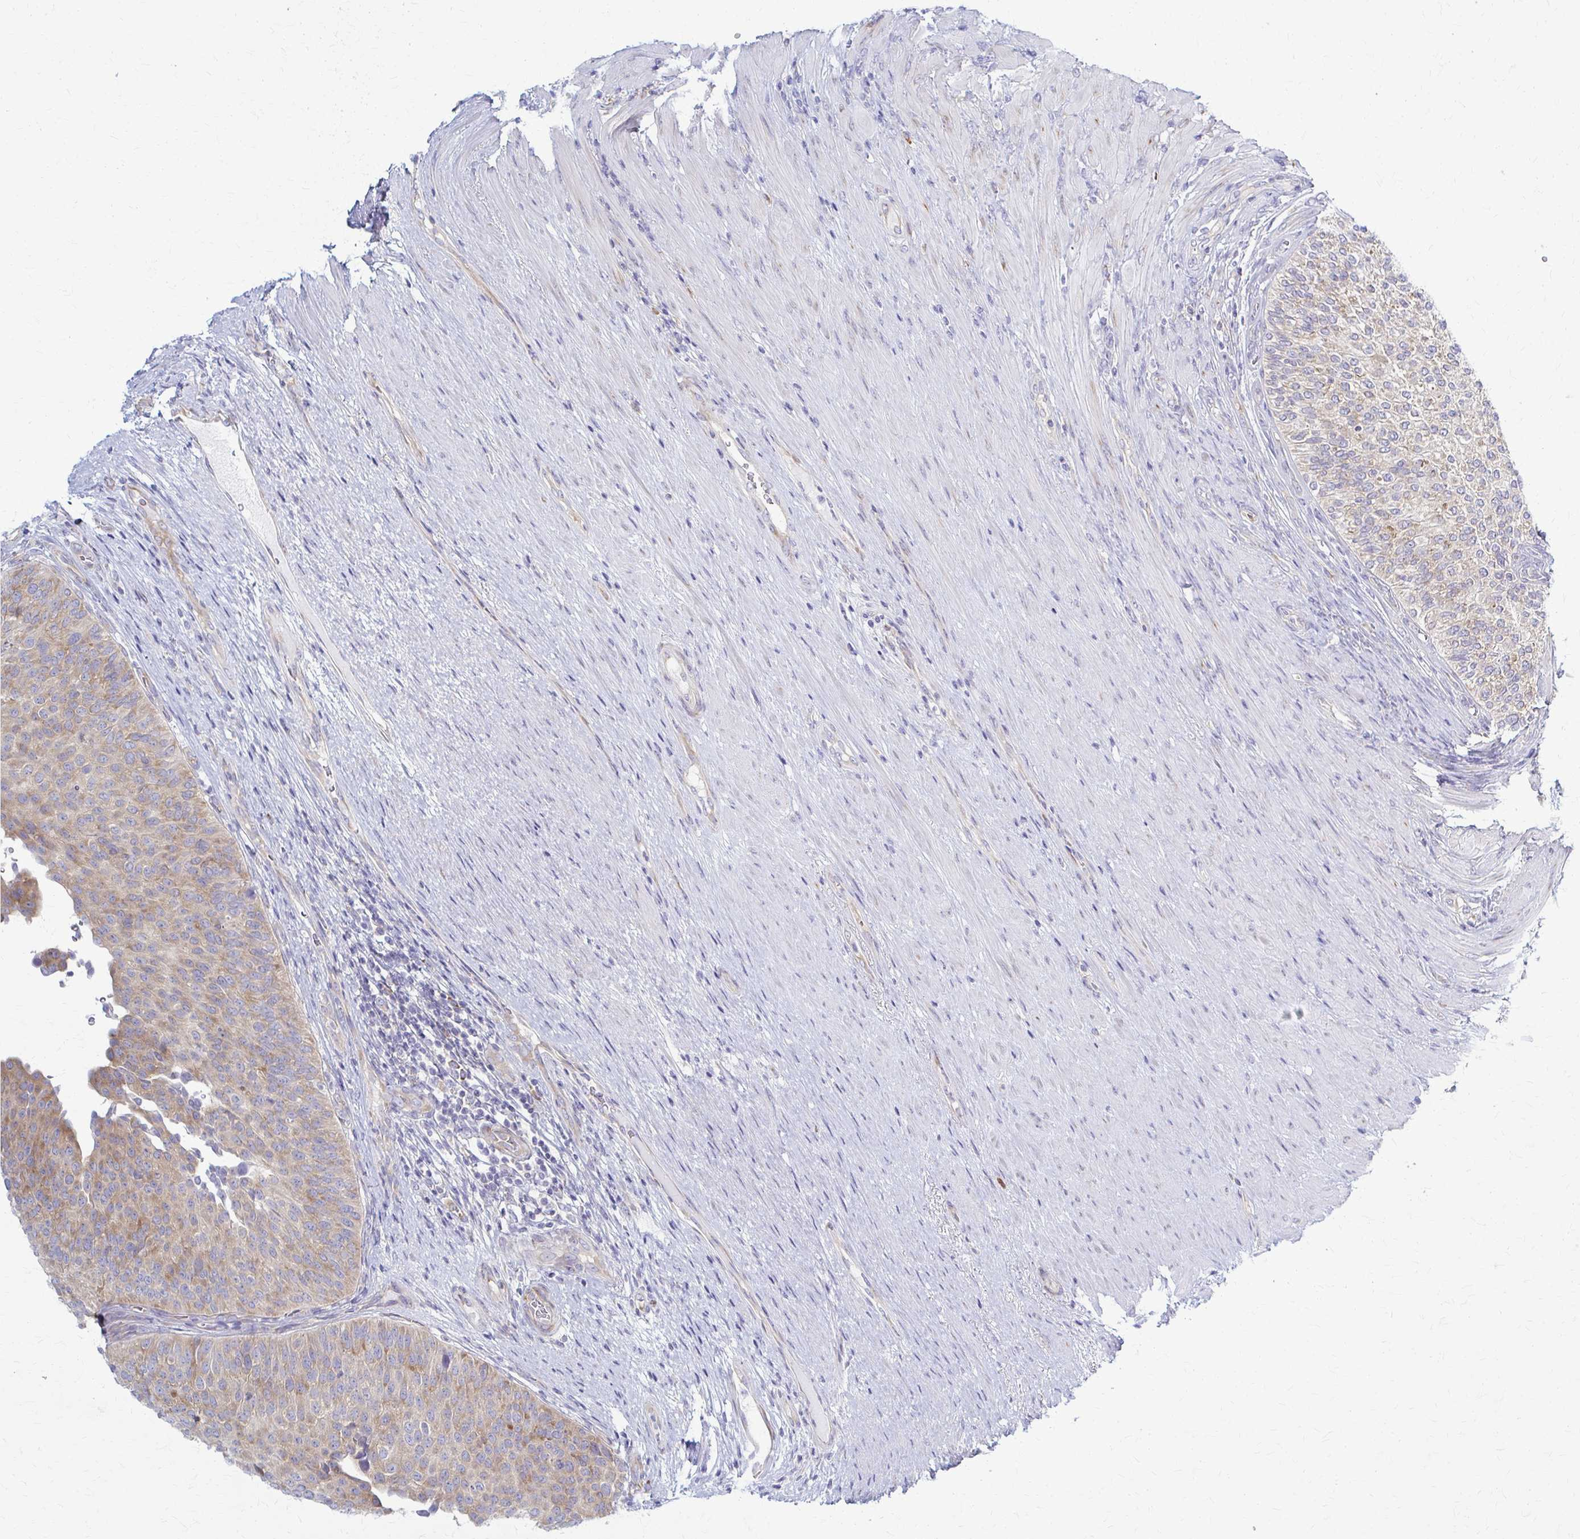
{"staining": {"intensity": "moderate", "quantity": "25%-75%", "location": "cytoplasmic/membranous"}, "tissue": "urinary bladder", "cell_type": "Urothelial cells", "image_type": "normal", "snomed": [{"axis": "morphology", "description": "Normal tissue, NOS"}, {"axis": "topography", "description": "Urinary bladder"}, {"axis": "topography", "description": "Prostate"}], "caption": "Immunohistochemical staining of normal urinary bladder displays 25%-75% levels of moderate cytoplasmic/membranous protein expression in about 25%-75% of urothelial cells.", "gene": "PRKRA", "patient": {"sex": "male", "age": 77}}